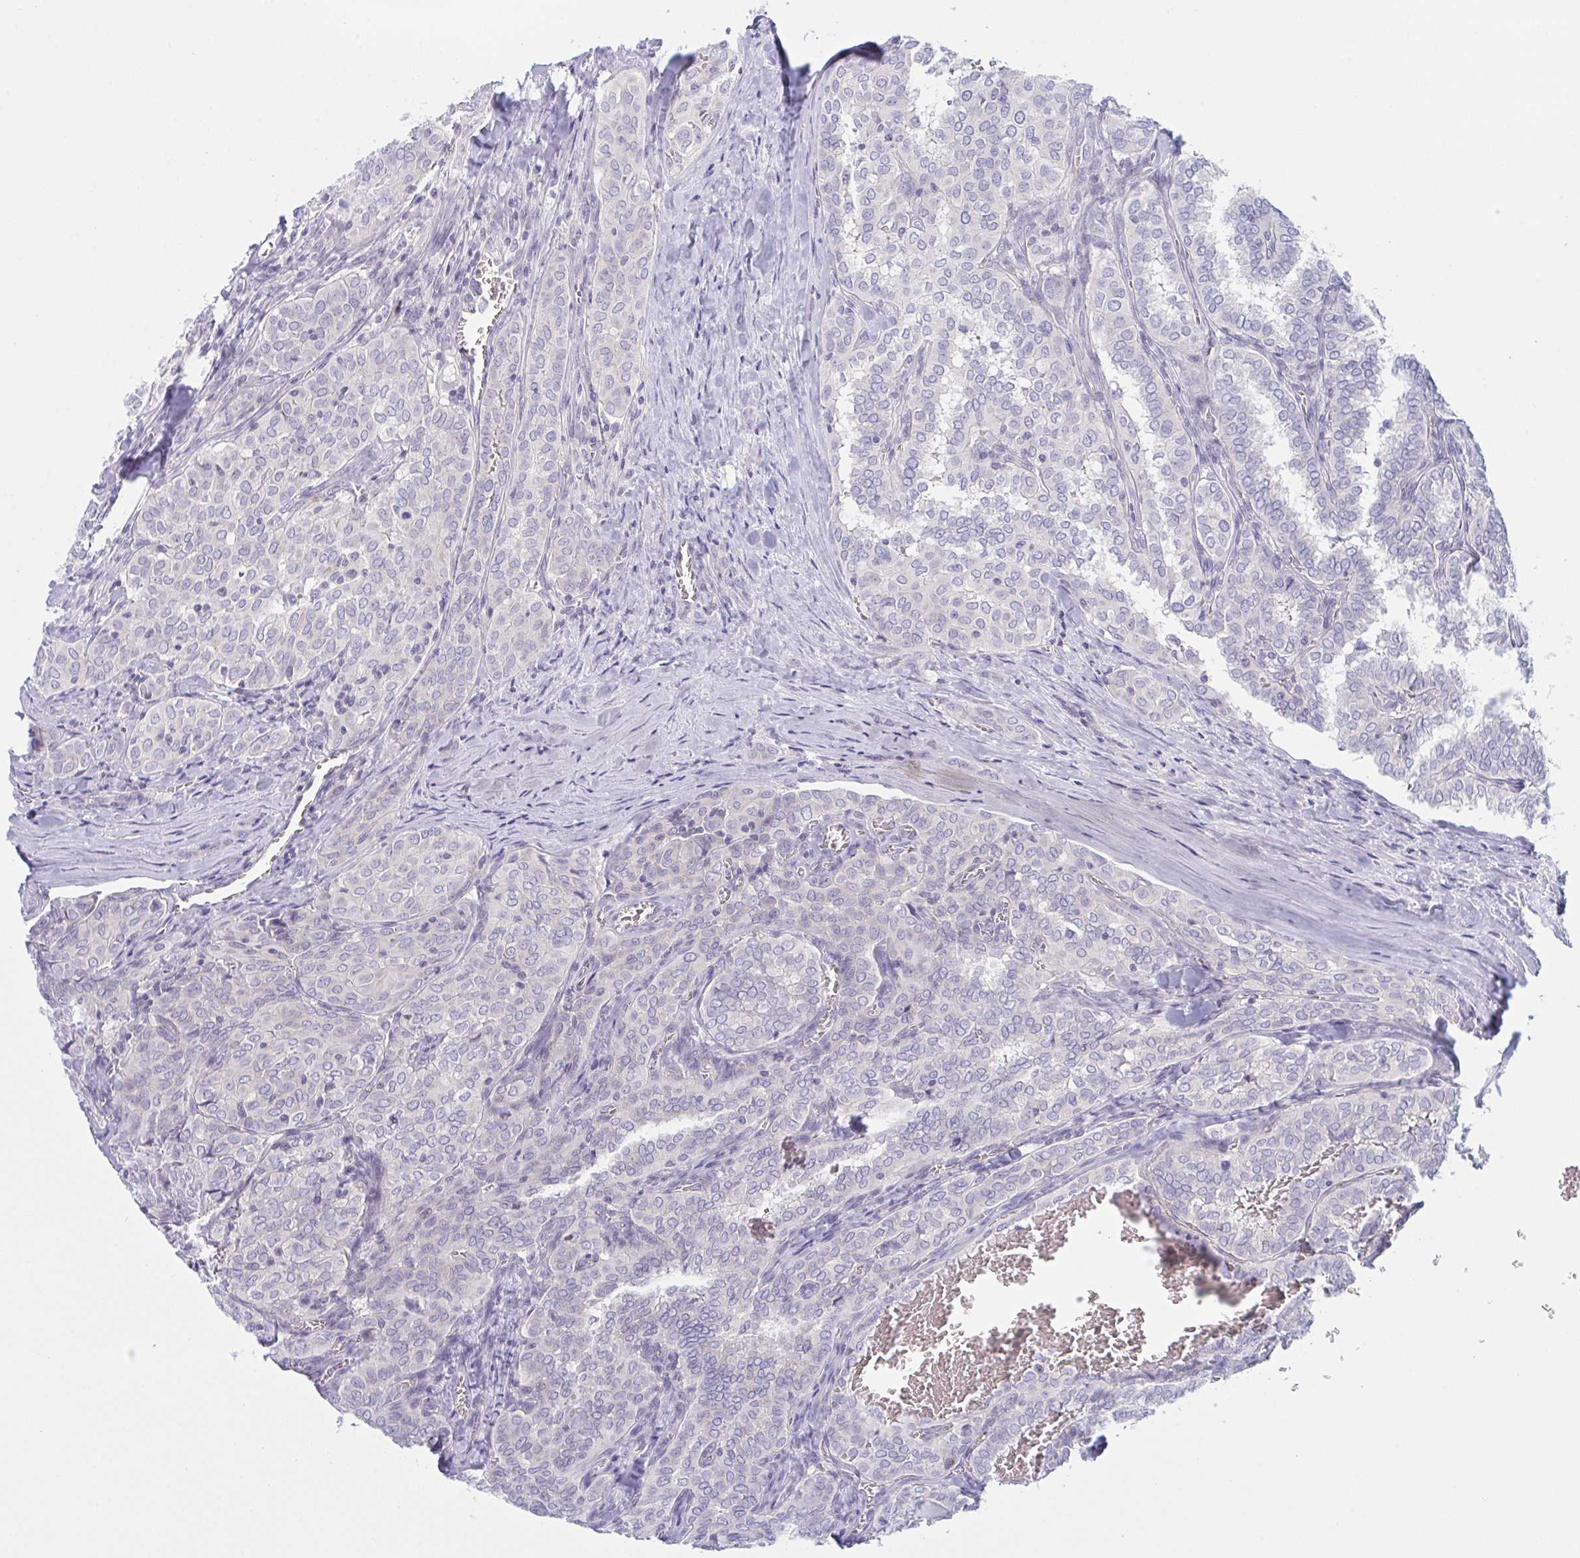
{"staining": {"intensity": "negative", "quantity": "none", "location": "none"}, "tissue": "thyroid cancer", "cell_type": "Tumor cells", "image_type": "cancer", "snomed": [{"axis": "morphology", "description": "Papillary adenocarcinoma, NOS"}, {"axis": "topography", "description": "Thyroid gland"}], "caption": "This is an immunohistochemistry (IHC) histopathology image of thyroid cancer. There is no positivity in tumor cells.", "gene": "NAA30", "patient": {"sex": "female", "age": 30}}